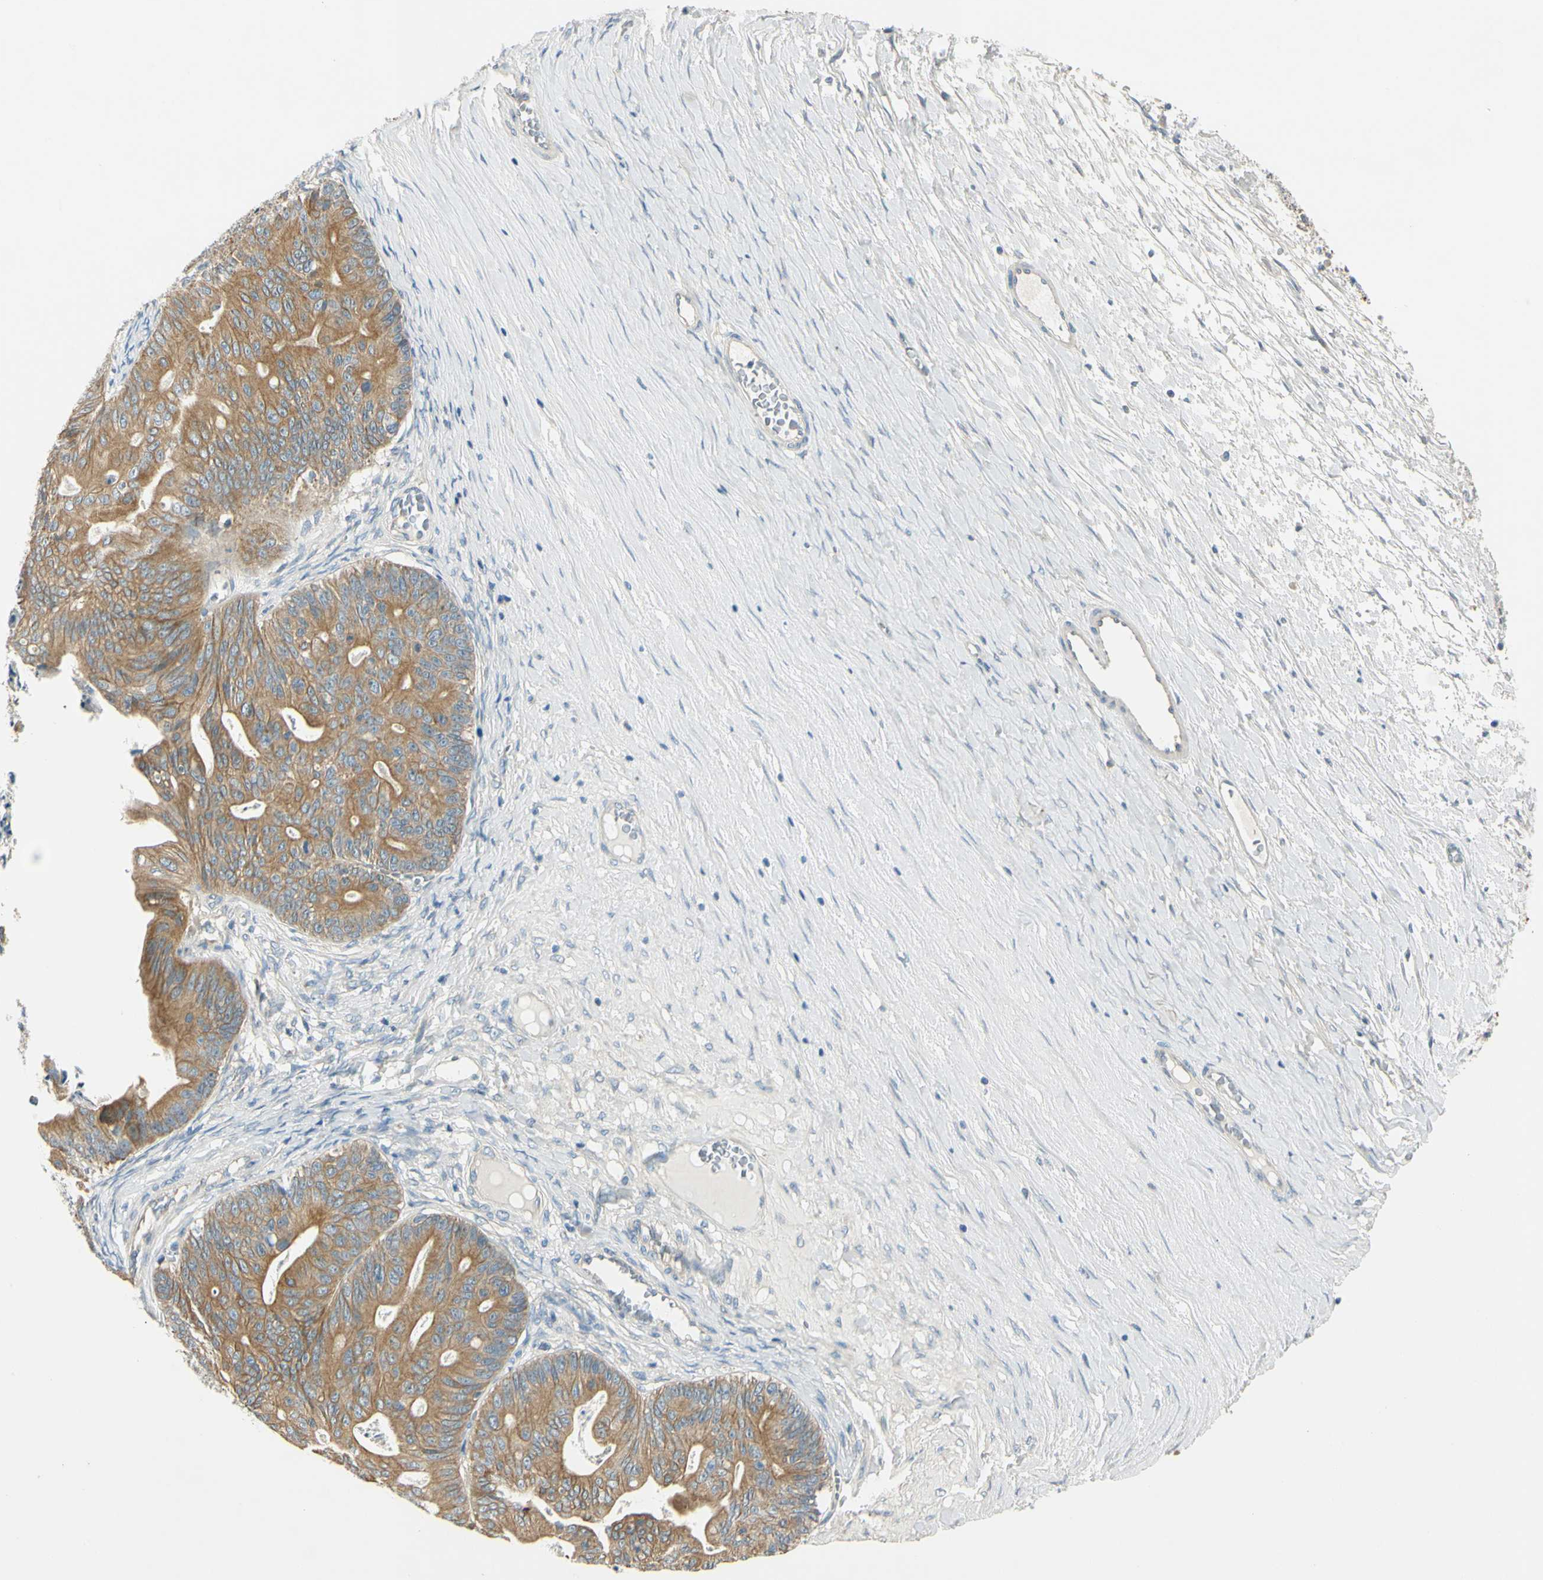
{"staining": {"intensity": "moderate", "quantity": ">75%", "location": "cytoplasmic/membranous"}, "tissue": "ovarian cancer", "cell_type": "Tumor cells", "image_type": "cancer", "snomed": [{"axis": "morphology", "description": "Cystadenocarcinoma, mucinous, NOS"}, {"axis": "topography", "description": "Ovary"}], "caption": "A medium amount of moderate cytoplasmic/membranous positivity is seen in about >75% of tumor cells in mucinous cystadenocarcinoma (ovarian) tissue.", "gene": "LAMA3", "patient": {"sex": "female", "age": 37}}